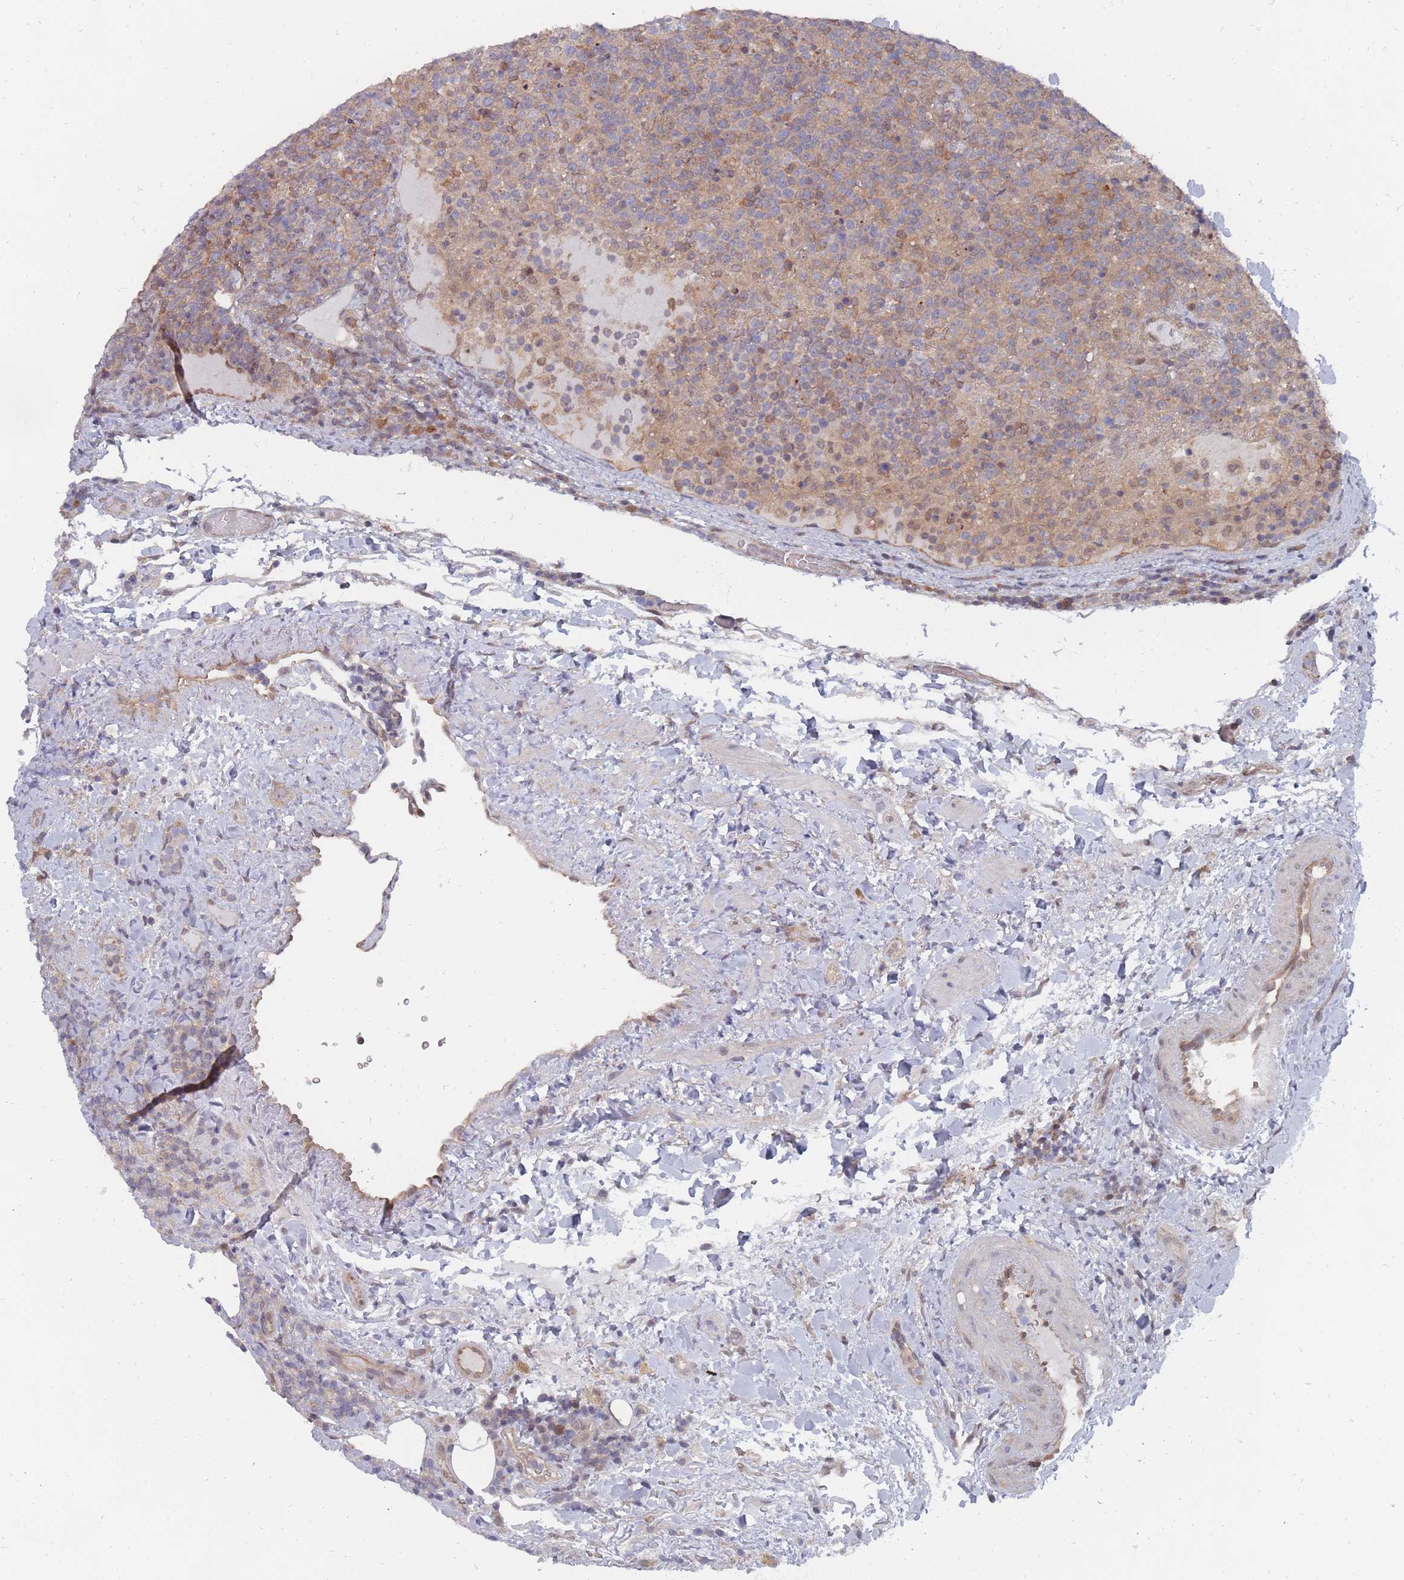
{"staining": {"intensity": "moderate", "quantity": "<25%", "location": "cytoplasmic/membranous"}, "tissue": "lymphoma", "cell_type": "Tumor cells", "image_type": "cancer", "snomed": [{"axis": "morphology", "description": "Malignant lymphoma, non-Hodgkin's type, High grade"}, {"axis": "topography", "description": "Lymph node"}], "caption": "High-magnification brightfield microscopy of lymphoma stained with DAB (brown) and counterstained with hematoxylin (blue). tumor cells exhibit moderate cytoplasmic/membranous positivity is seen in about<25% of cells.", "gene": "NKD1", "patient": {"sex": "male", "age": 61}}